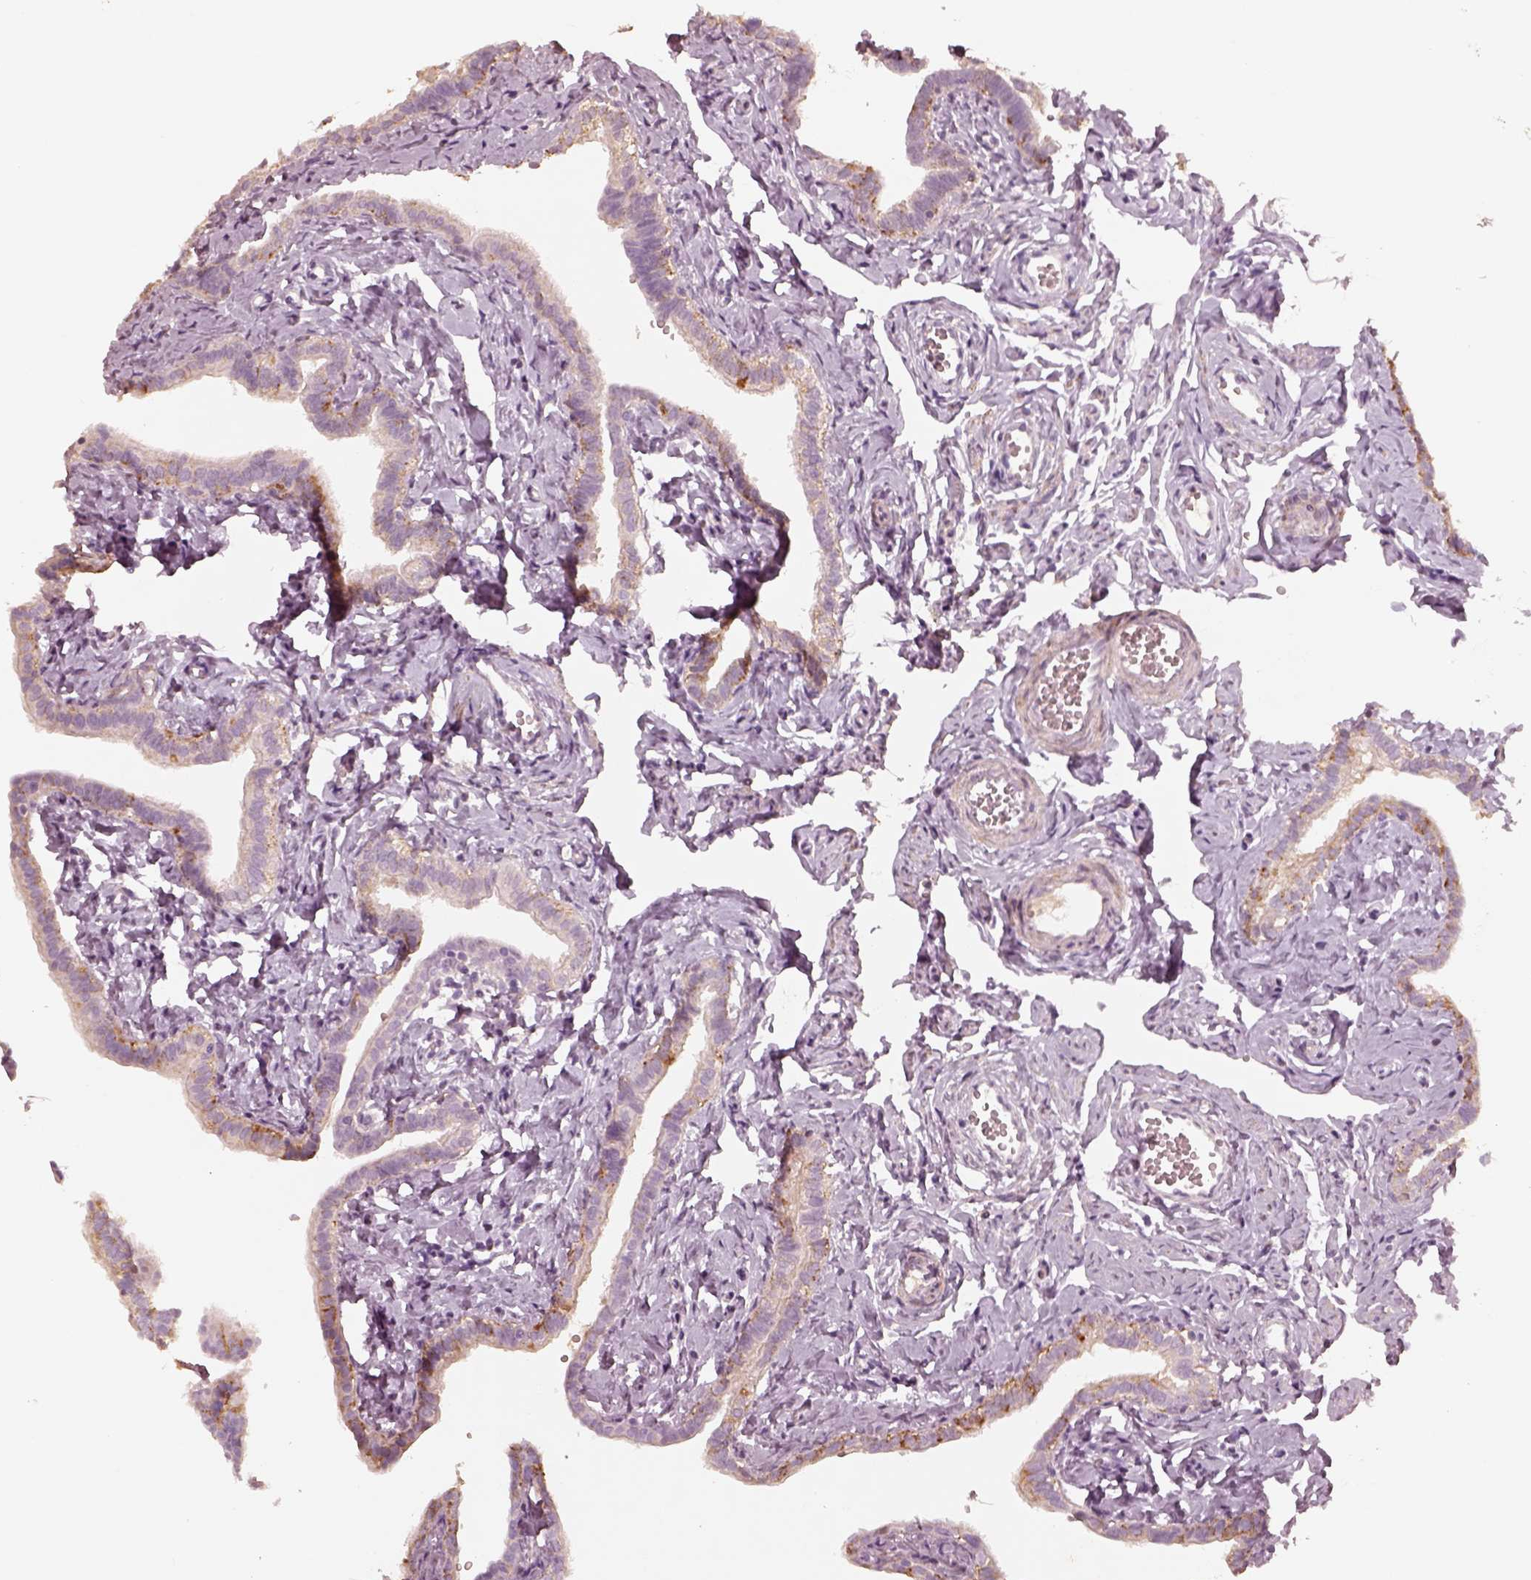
{"staining": {"intensity": "moderate", "quantity": "<25%", "location": "cytoplasmic/membranous"}, "tissue": "fallopian tube", "cell_type": "Glandular cells", "image_type": "normal", "snomed": [{"axis": "morphology", "description": "Normal tissue, NOS"}, {"axis": "topography", "description": "Fallopian tube"}], "caption": "Protein expression analysis of unremarkable fallopian tube shows moderate cytoplasmic/membranous positivity in about <25% of glandular cells. Nuclei are stained in blue.", "gene": "MADCAM1", "patient": {"sex": "female", "age": 41}}